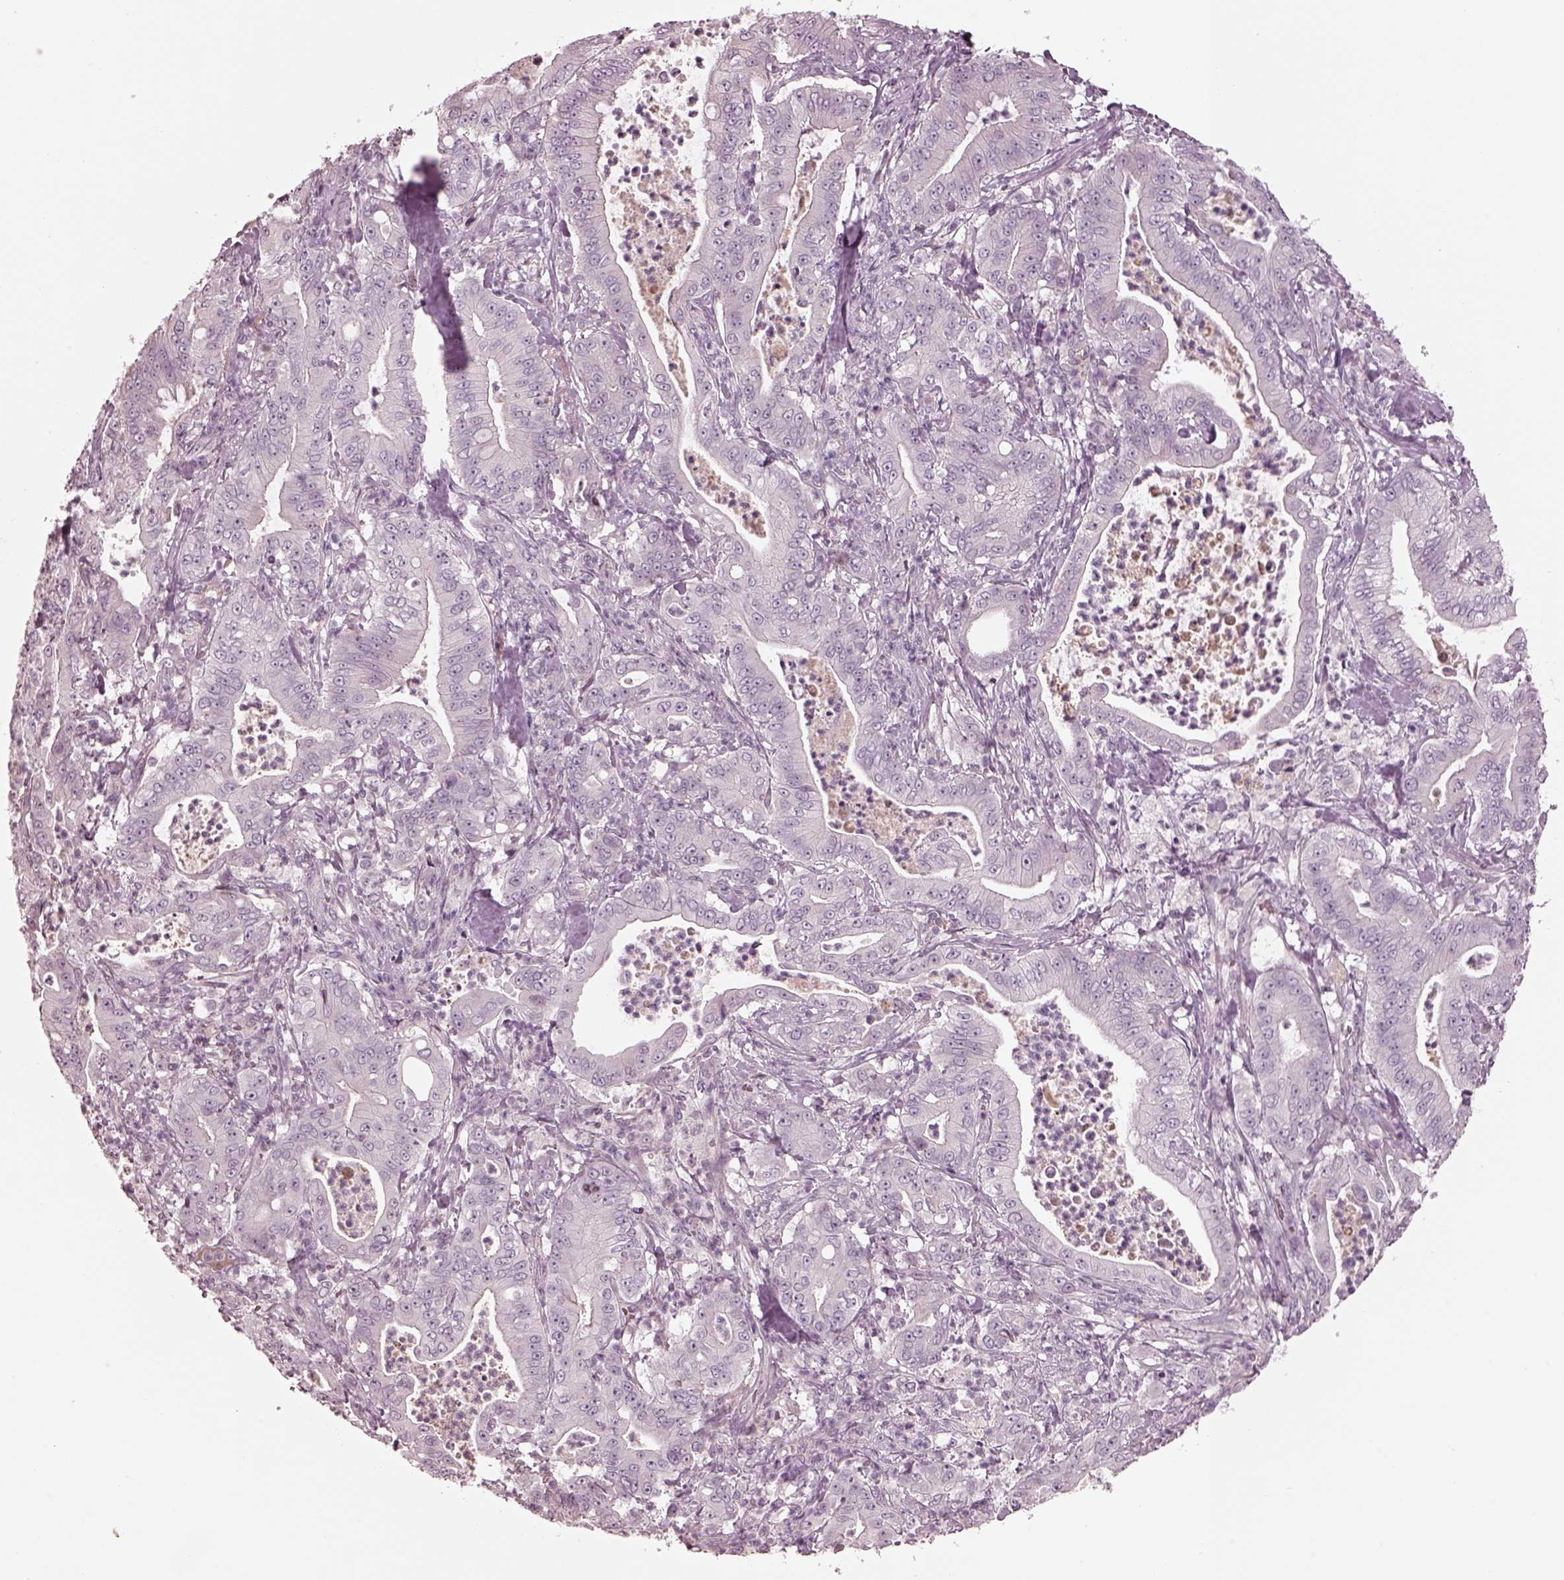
{"staining": {"intensity": "negative", "quantity": "none", "location": "none"}, "tissue": "pancreatic cancer", "cell_type": "Tumor cells", "image_type": "cancer", "snomed": [{"axis": "morphology", "description": "Adenocarcinoma, NOS"}, {"axis": "topography", "description": "Pancreas"}], "caption": "Protein analysis of pancreatic cancer (adenocarcinoma) shows no significant staining in tumor cells.", "gene": "TLX3", "patient": {"sex": "male", "age": 71}}